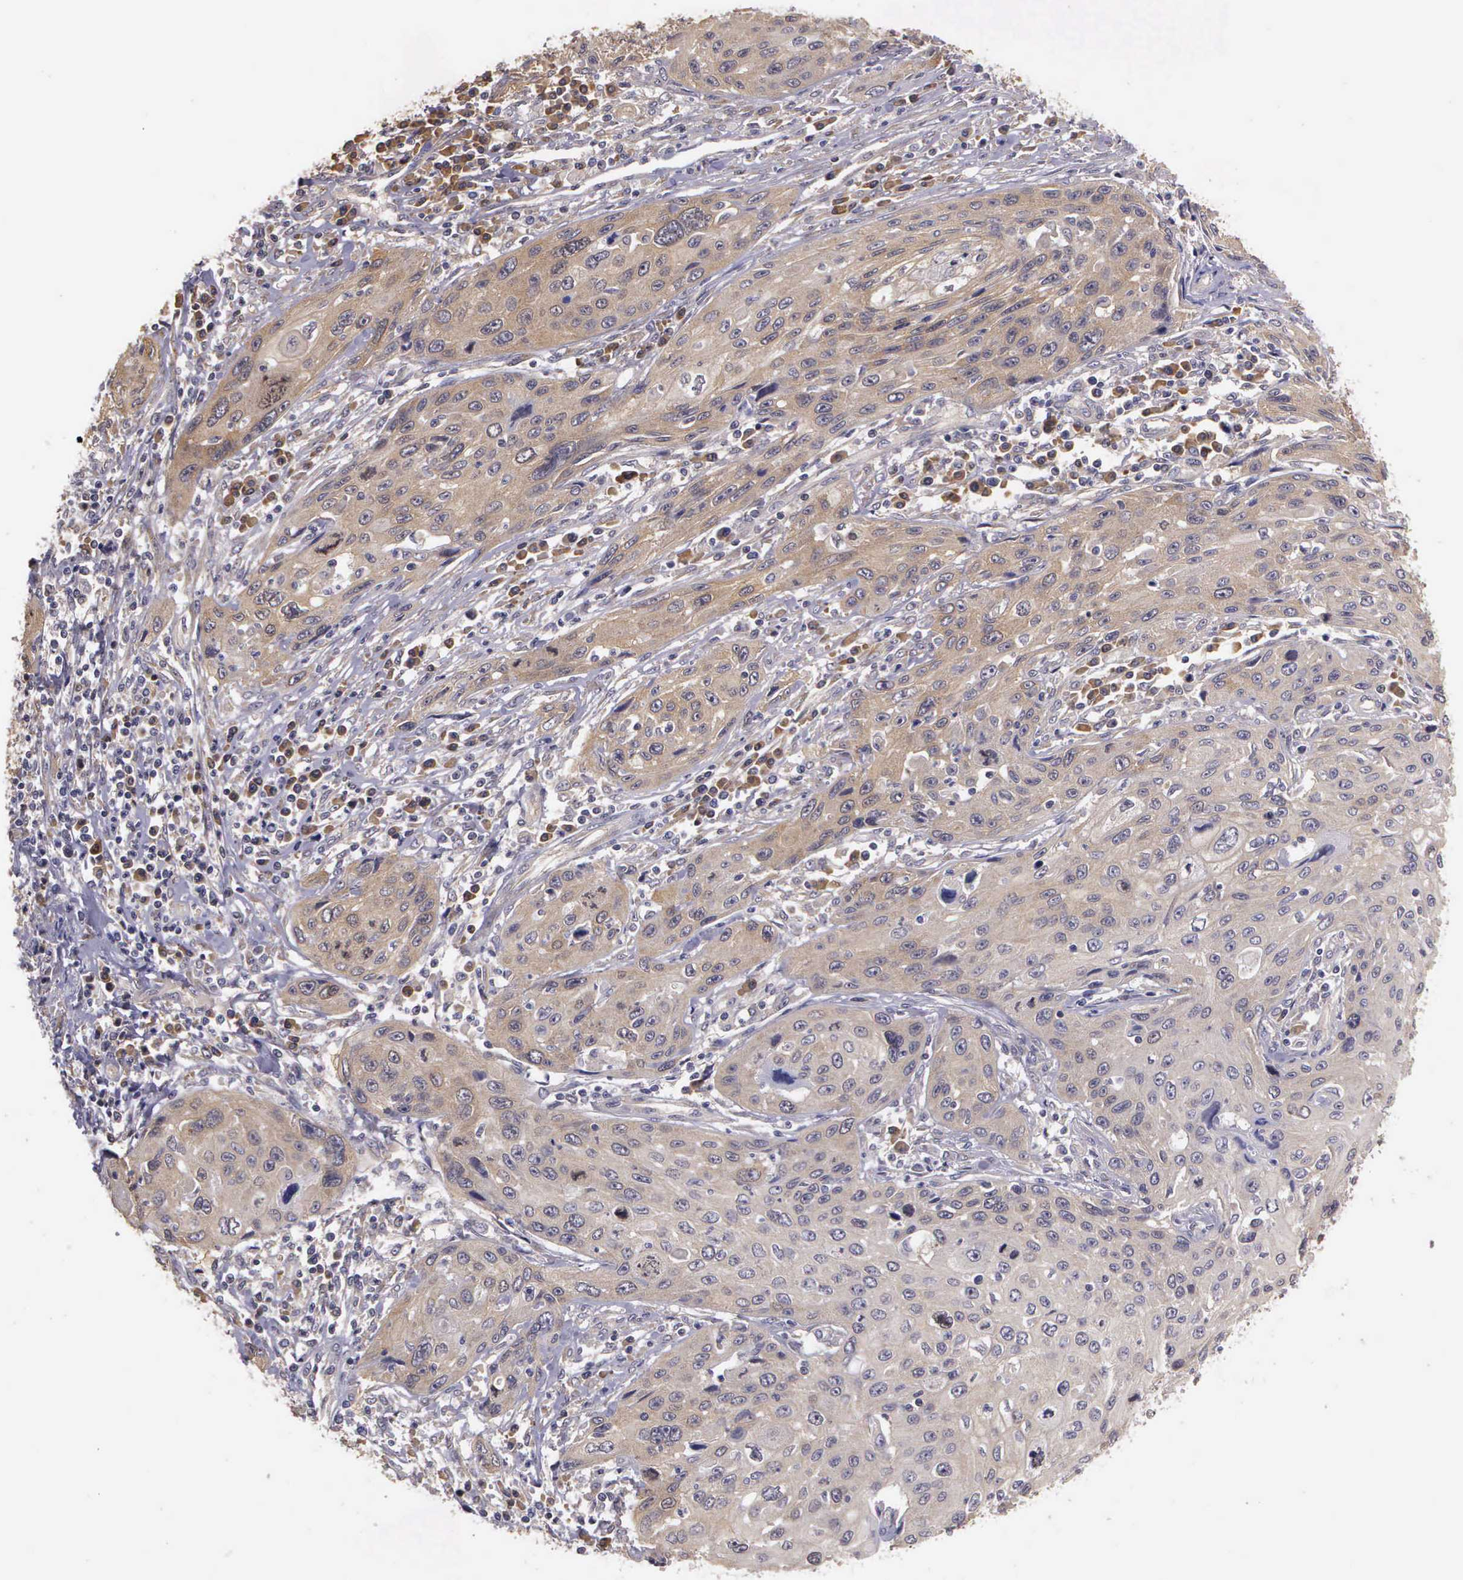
{"staining": {"intensity": "moderate", "quantity": ">75%", "location": "cytoplasmic/membranous"}, "tissue": "cervical cancer", "cell_type": "Tumor cells", "image_type": "cancer", "snomed": [{"axis": "morphology", "description": "Squamous cell carcinoma, NOS"}, {"axis": "topography", "description": "Cervix"}], "caption": "Tumor cells exhibit moderate cytoplasmic/membranous positivity in about >75% of cells in cervical cancer.", "gene": "EIF5", "patient": {"sex": "female", "age": 32}}